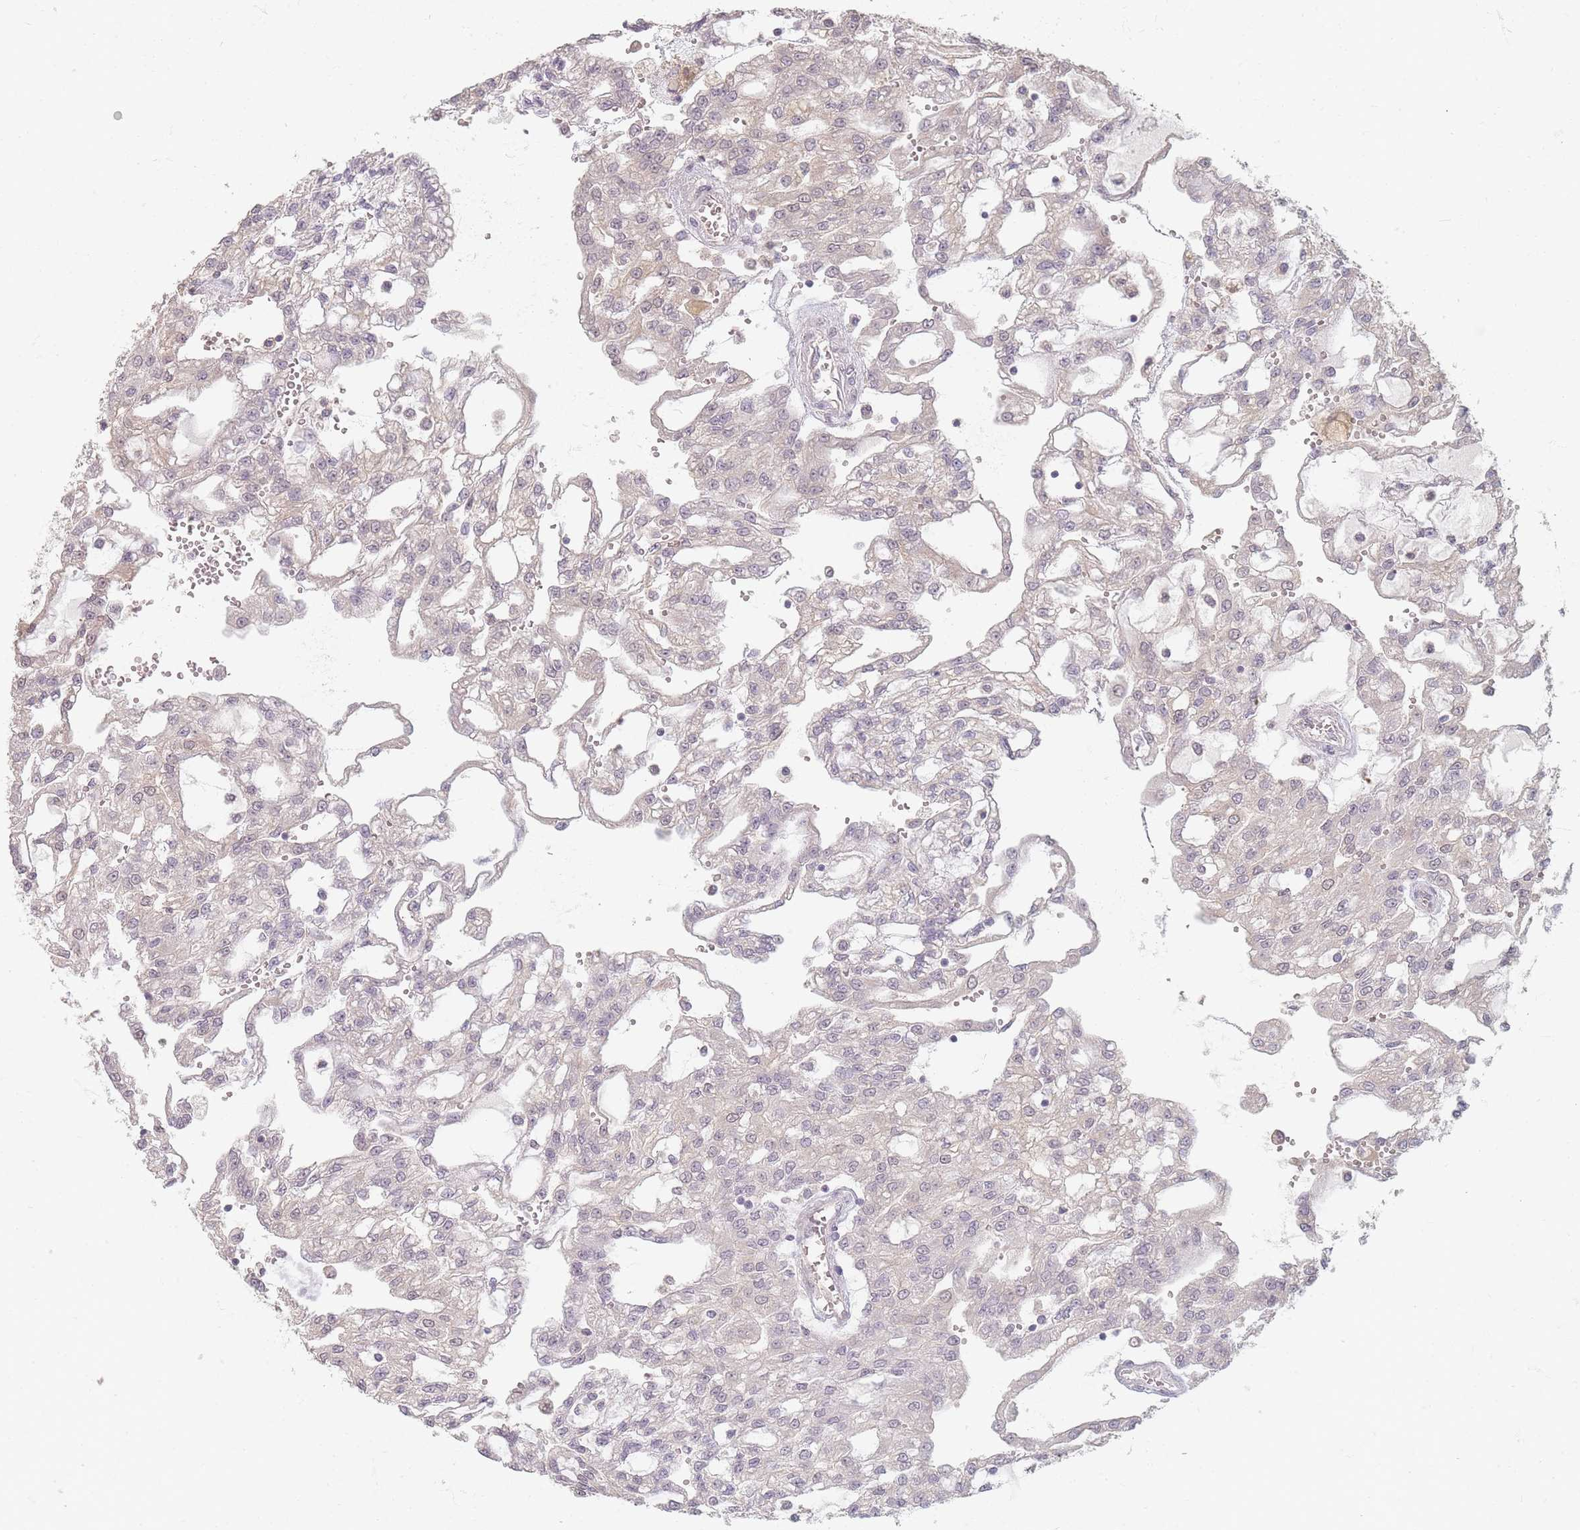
{"staining": {"intensity": "negative", "quantity": "none", "location": "none"}, "tissue": "renal cancer", "cell_type": "Tumor cells", "image_type": "cancer", "snomed": [{"axis": "morphology", "description": "Adenocarcinoma, NOS"}, {"axis": "topography", "description": "Kidney"}], "caption": "This histopathology image is of renal adenocarcinoma stained with immunohistochemistry (IHC) to label a protein in brown with the nuclei are counter-stained blue. There is no positivity in tumor cells.", "gene": "RFTN1", "patient": {"sex": "male", "age": 63}}